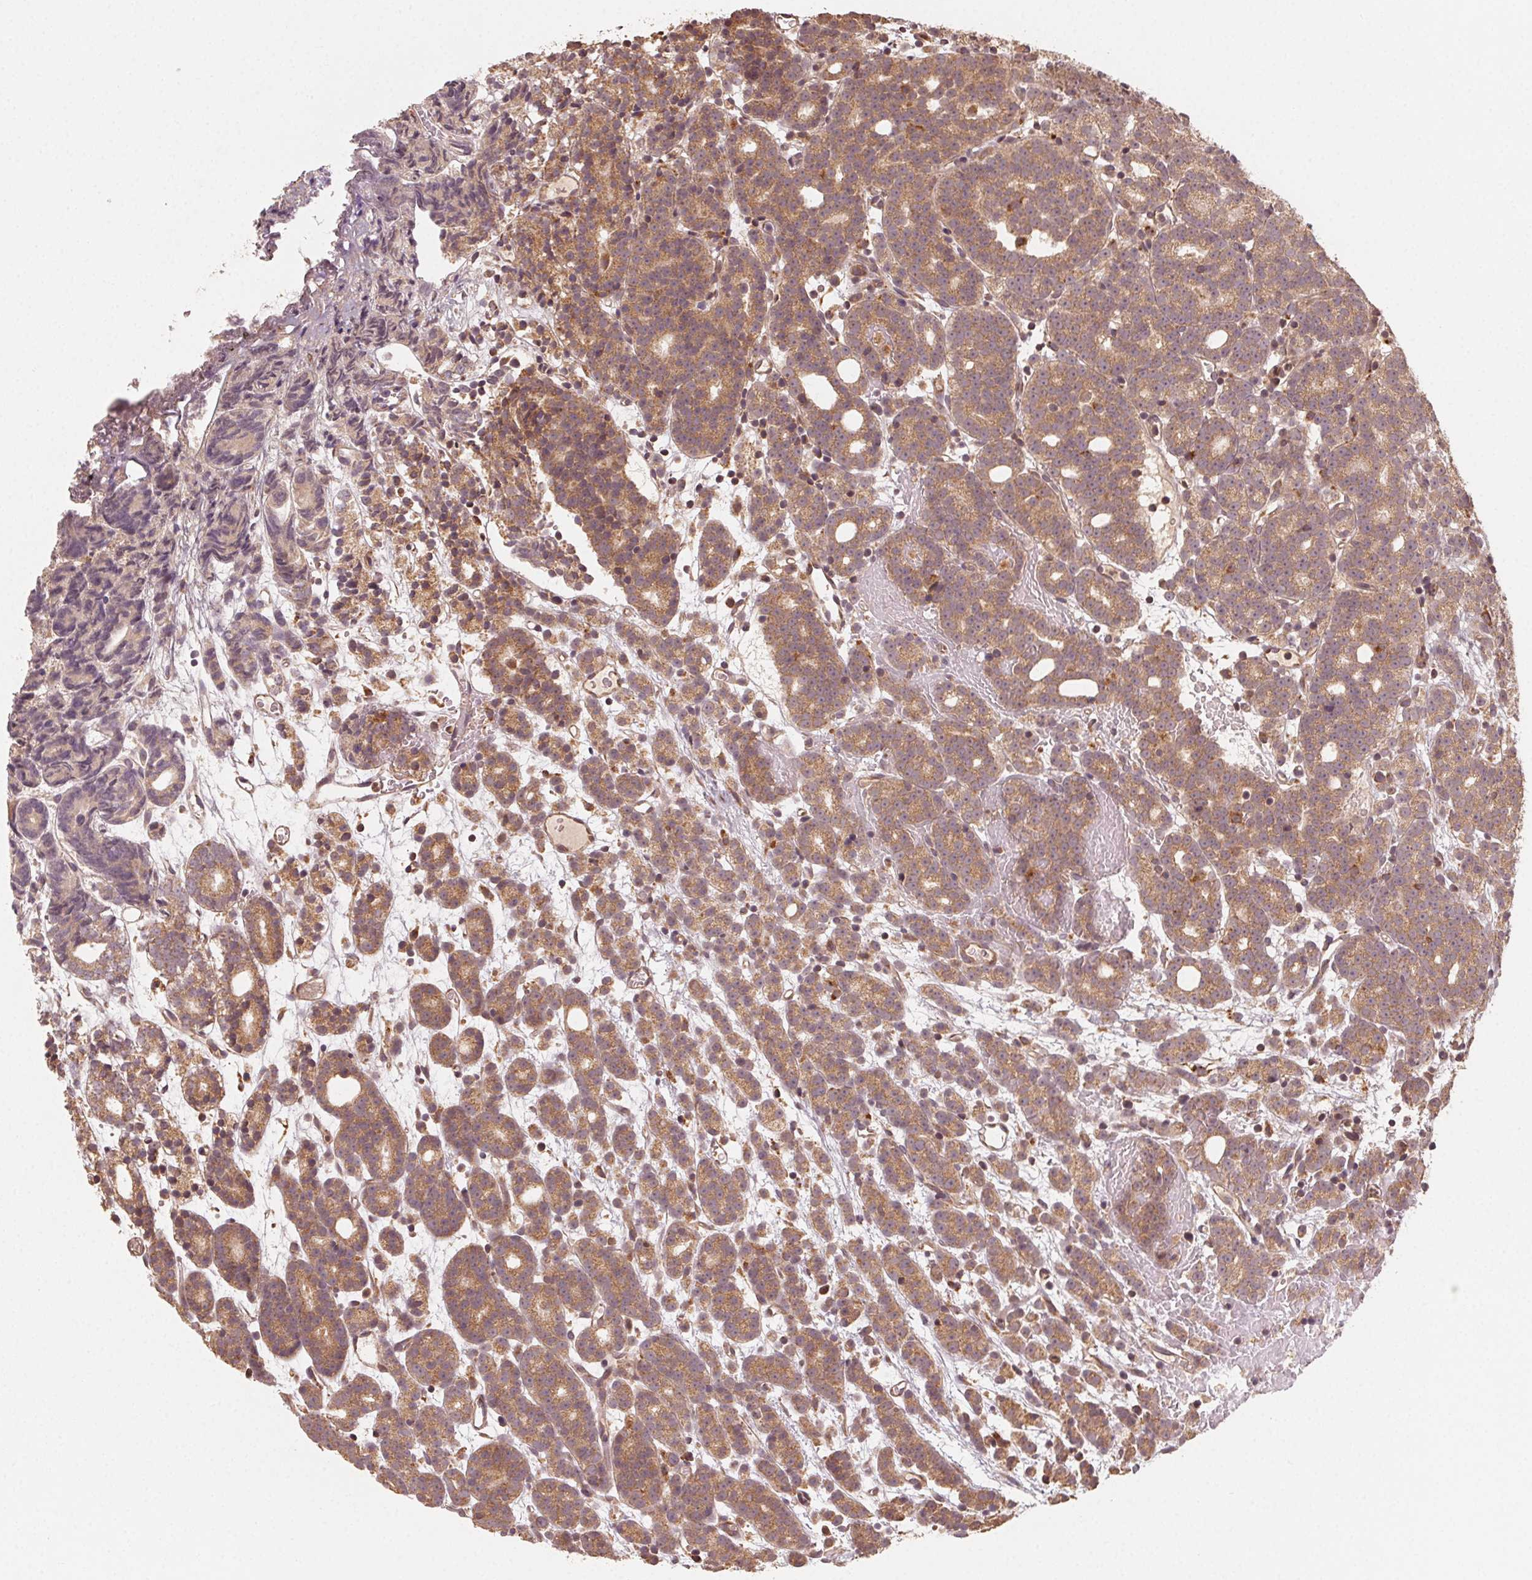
{"staining": {"intensity": "moderate", "quantity": ">75%", "location": "cytoplasmic/membranous"}, "tissue": "prostate cancer", "cell_type": "Tumor cells", "image_type": "cancer", "snomed": [{"axis": "morphology", "description": "Adenocarcinoma, High grade"}, {"axis": "topography", "description": "Prostate"}], "caption": "There is medium levels of moderate cytoplasmic/membranous positivity in tumor cells of high-grade adenocarcinoma (prostate), as demonstrated by immunohistochemical staining (brown color).", "gene": "WBP2", "patient": {"sex": "male", "age": 53}}